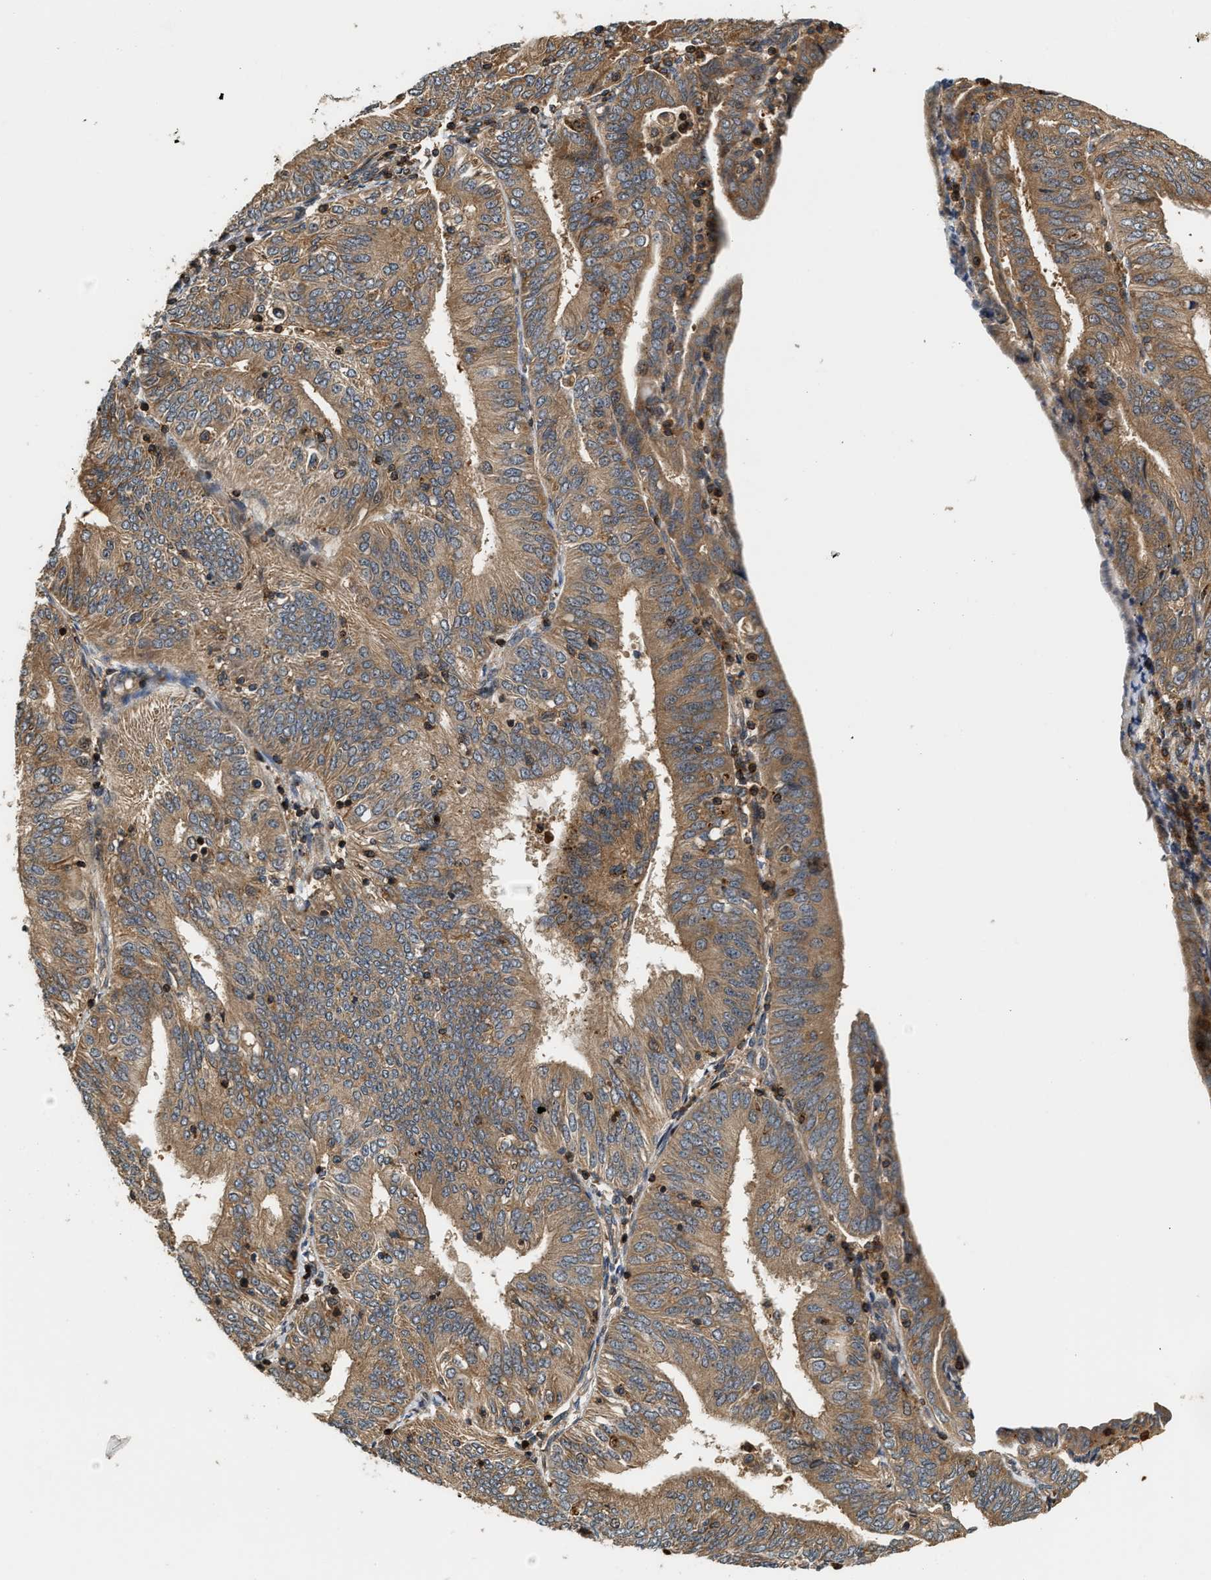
{"staining": {"intensity": "moderate", "quantity": ">75%", "location": "cytoplasmic/membranous"}, "tissue": "endometrial cancer", "cell_type": "Tumor cells", "image_type": "cancer", "snomed": [{"axis": "morphology", "description": "Adenocarcinoma, NOS"}, {"axis": "topography", "description": "Endometrium"}], "caption": "IHC of human endometrial cancer shows medium levels of moderate cytoplasmic/membranous expression in approximately >75% of tumor cells.", "gene": "SNX5", "patient": {"sex": "female", "age": 58}}